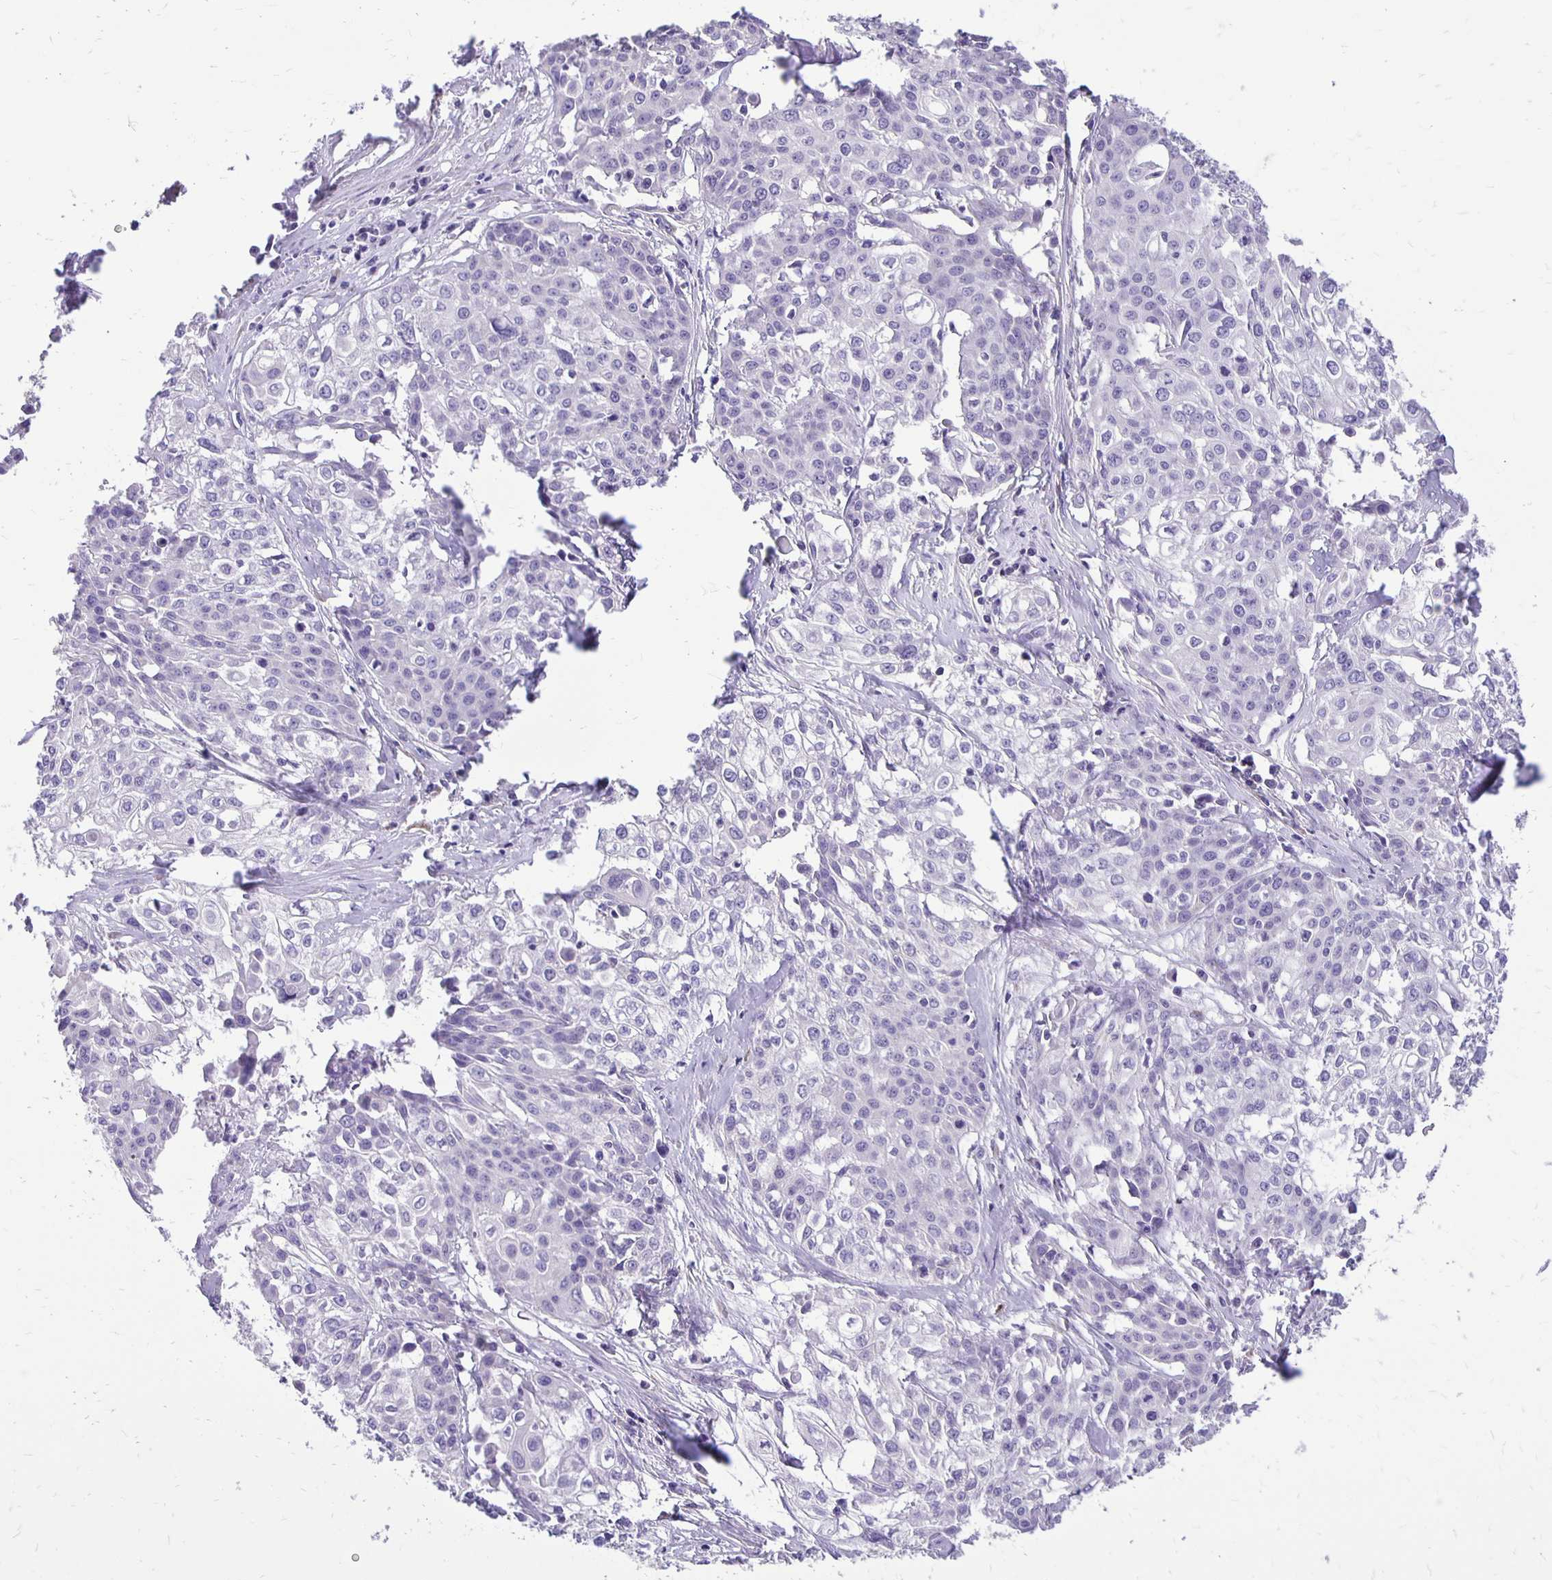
{"staining": {"intensity": "negative", "quantity": "none", "location": "none"}, "tissue": "cervical cancer", "cell_type": "Tumor cells", "image_type": "cancer", "snomed": [{"axis": "morphology", "description": "Squamous cell carcinoma, NOS"}, {"axis": "topography", "description": "Cervix"}], "caption": "DAB immunohistochemical staining of cervical squamous cell carcinoma exhibits no significant staining in tumor cells. The staining is performed using DAB brown chromogen with nuclei counter-stained in using hematoxylin.", "gene": "ANKRD45", "patient": {"sex": "female", "age": 39}}